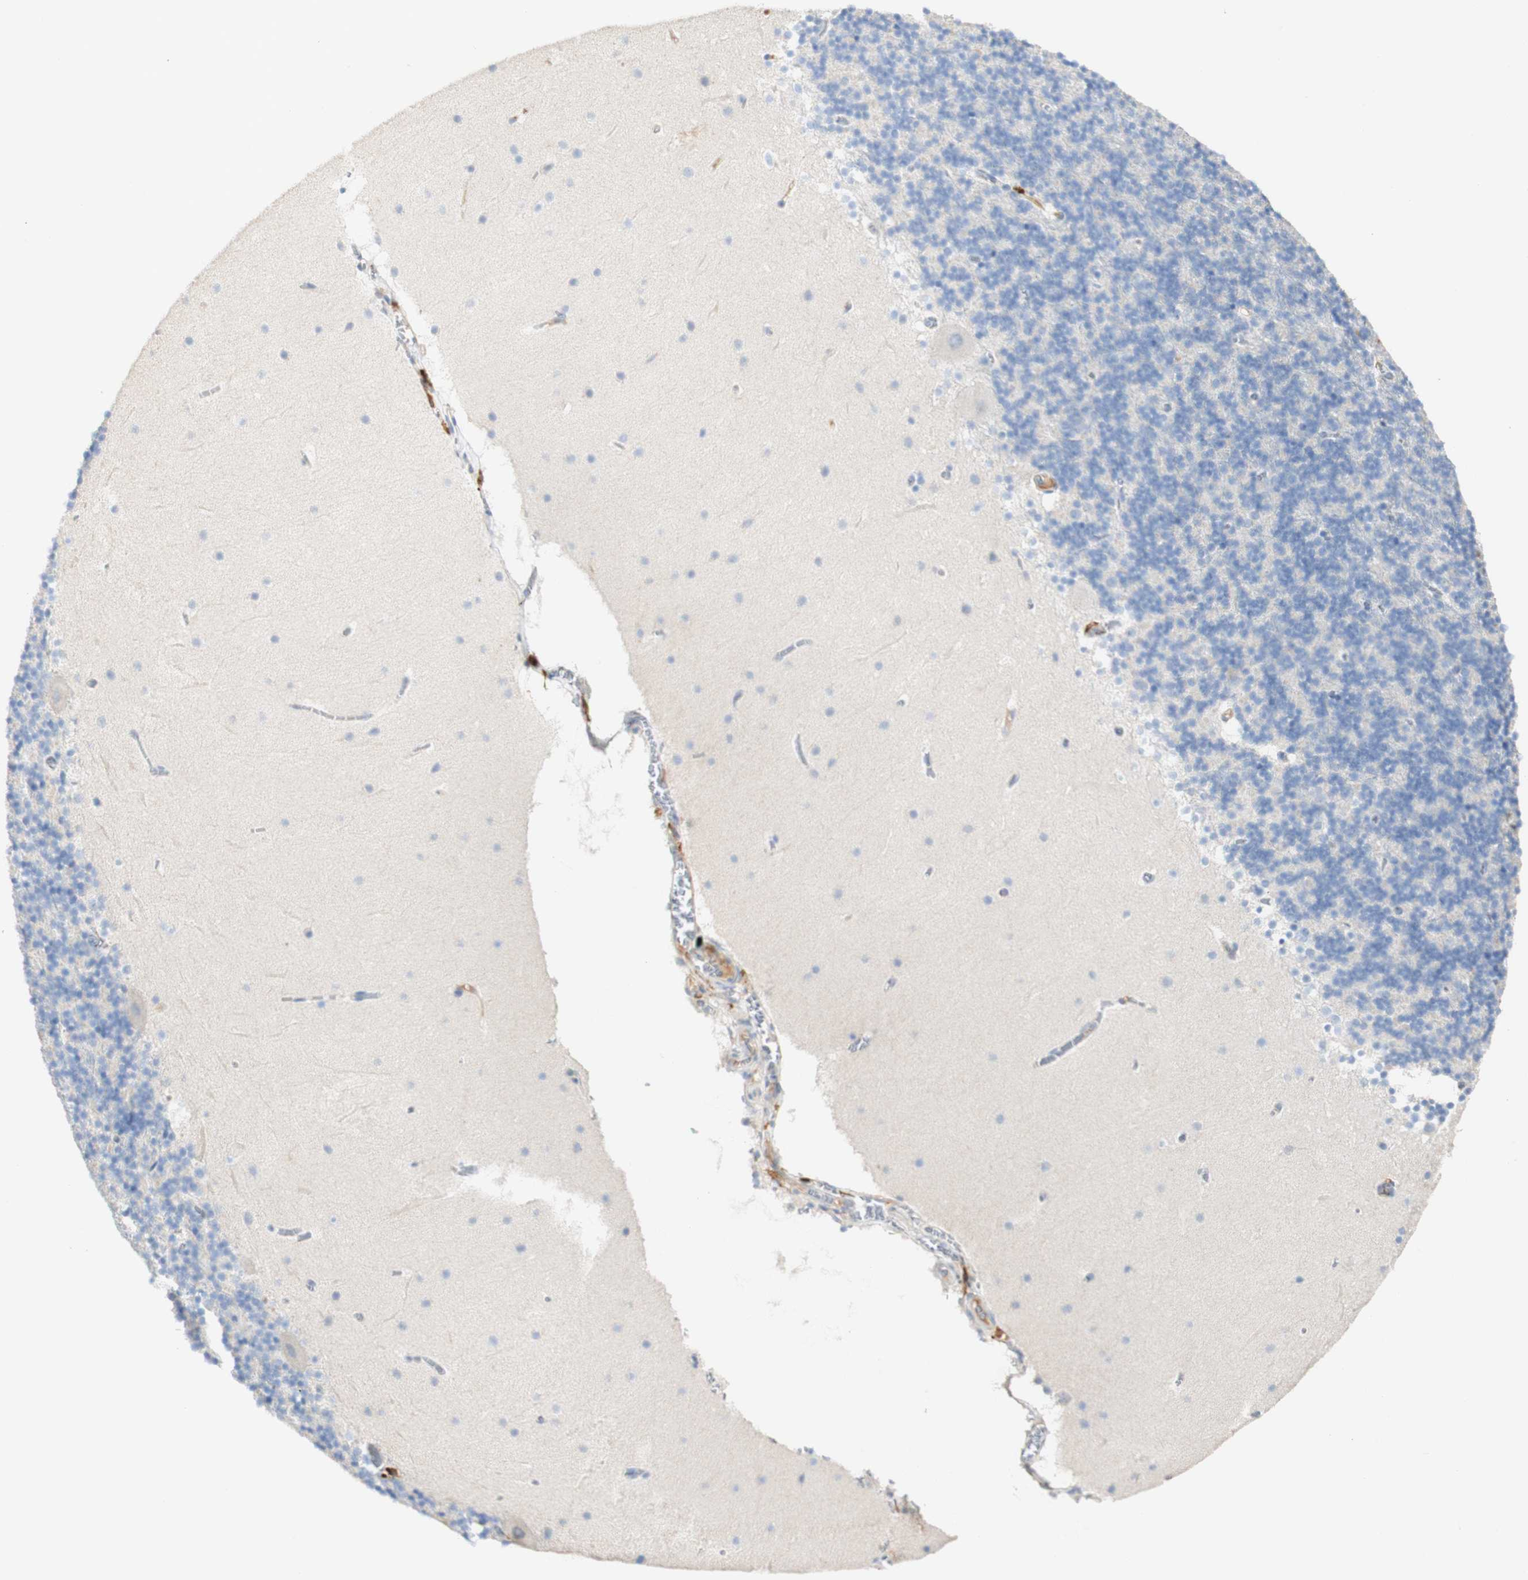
{"staining": {"intensity": "negative", "quantity": "none", "location": "none"}, "tissue": "cerebellum", "cell_type": "Cells in granular layer", "image_type": "normal", "snomed": [{"axis": "morphology", "description": "Normal tissue, NOS"}, {"axis": "topography", "description": "Cerebellum"}], "caption": "Benign cerebellum was stained to show a protein in brown. There is no significant expression in cells in granular layer. (DAB immunohistochemistry visualized using brightfield microscopy, high magnification).", "gene": "FCGRT", "patient": {"sex": "male", "age": 45}}